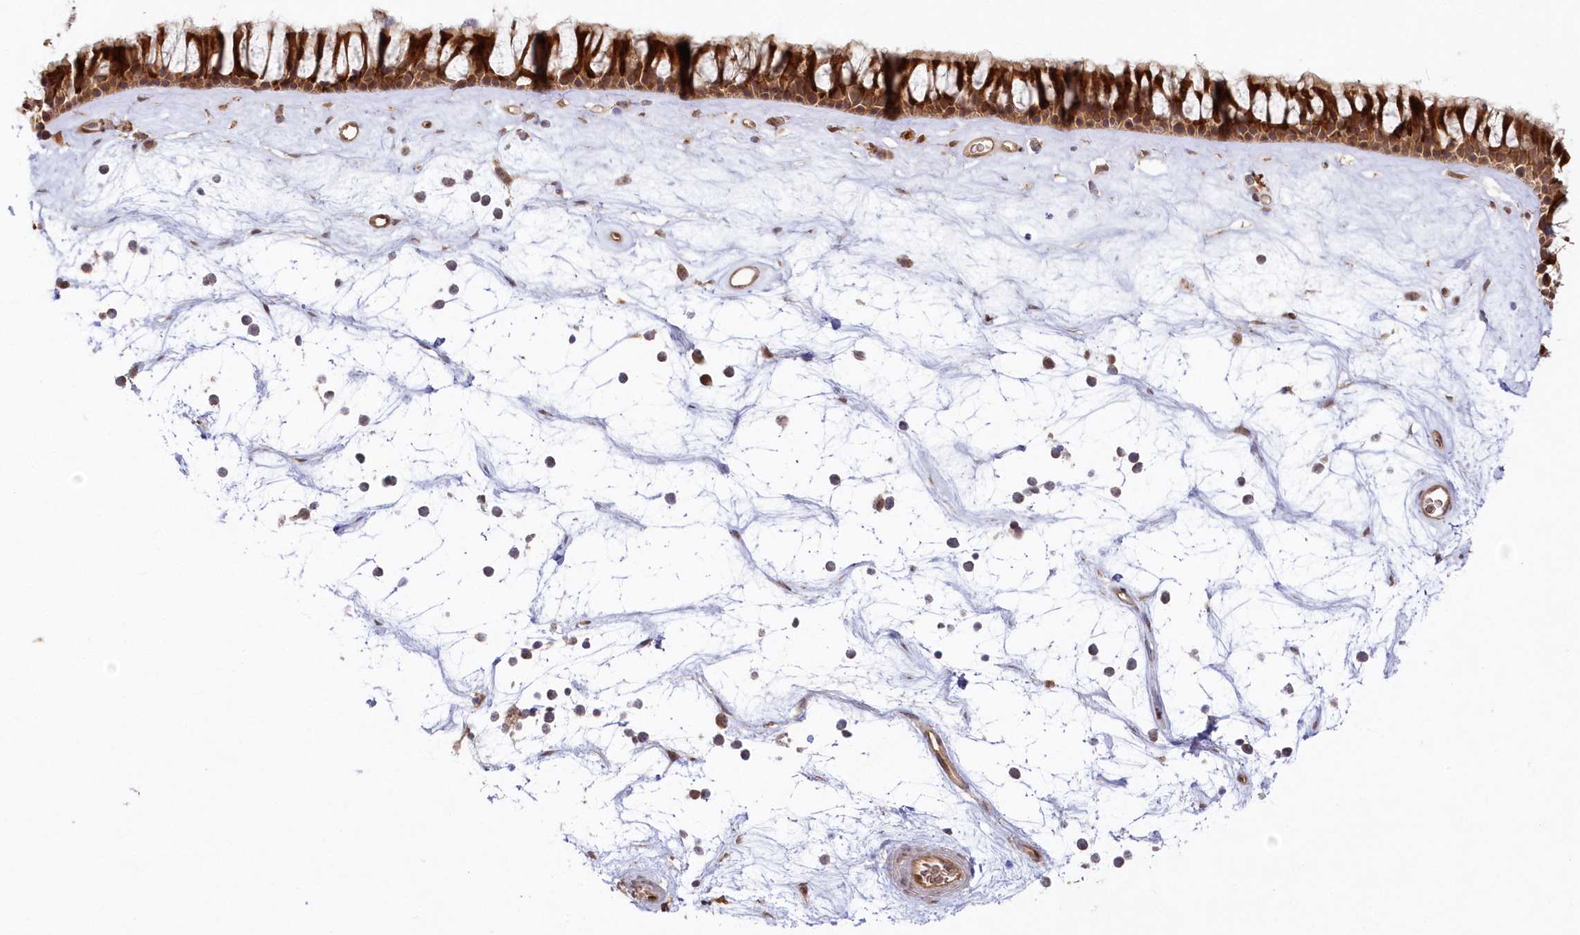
{"staining": {"intensity": "strong", "quantity": ">75%", "location": "cytoplasmic/membranous"}, "tissue": "nasopharynx", "cell_type": "Respiratory epithelial cells", "image_type": "normal", "snomed": [{"axis": "morphology", "description": "Normal tissue, NOS"}, {"axis": "topography", "description": "Nasopharynx"}], "caption": "The photomicrograph shows a brown stain indicating the presence of a protein in the cytoplasmic/membranous of respiratory epithelial cells in nasopharynx.", "gene": "GBE1", "patient": {"sex": "male", "age": 64}}